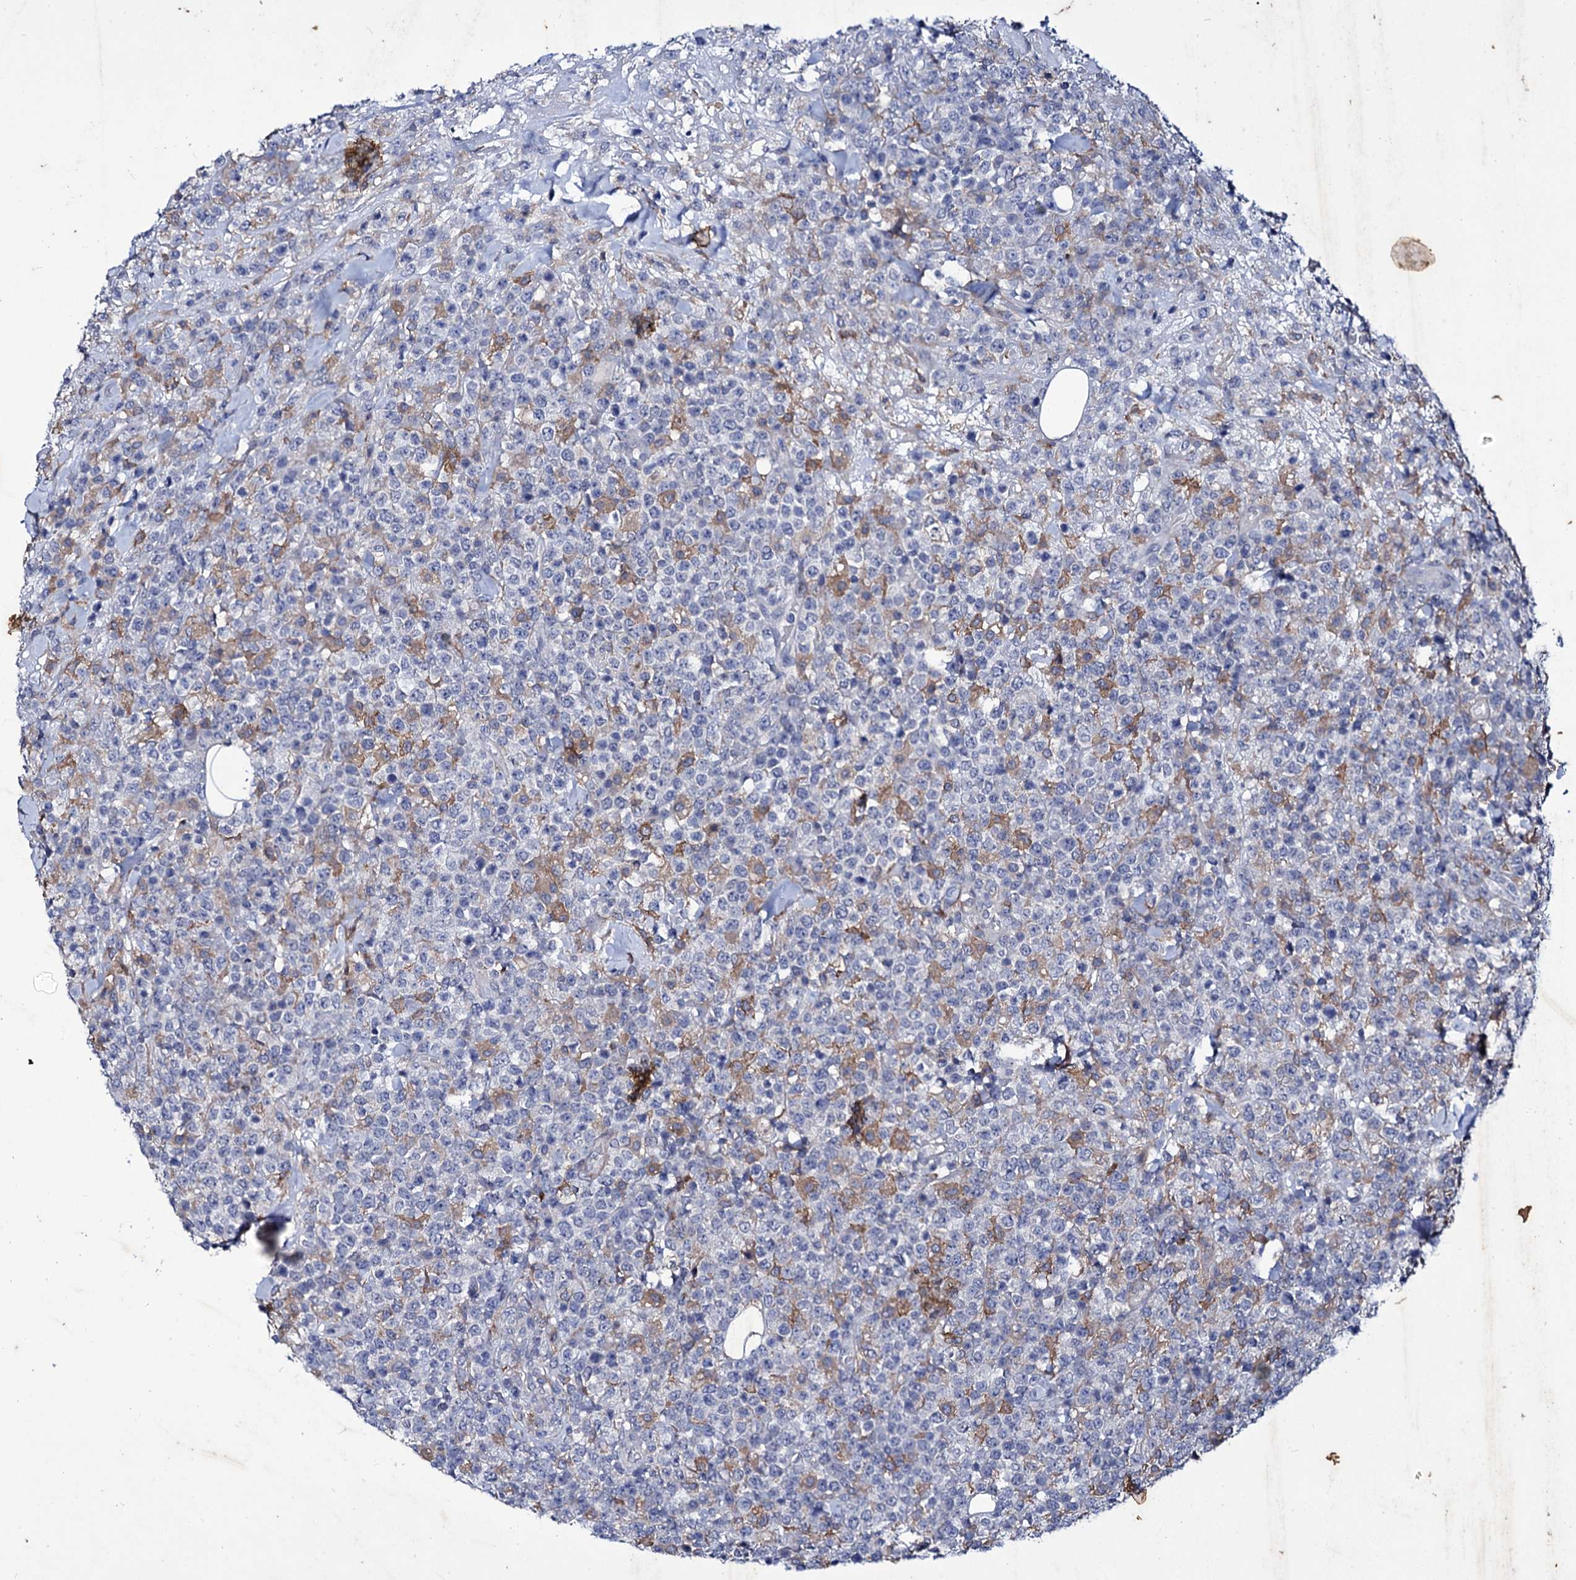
{"staining": {"intensity": "moderate", "quantity": "<25%", "location": "cytoplasmic/membranous"}, "tissue": "lymphoma", "cell_type": "Tumor cells", "image_type": "cancer", "snomed": [{"axis": "morphology", "description": "Malignant lymphoma, non-Hodgkin's type, High grade"}, {"axis": "topography", "description": "Colon"}], "caption": "Immunohistochemistry of high-grade malignant lymphoma, non-Hodgkin's type demonstrates low levels of moderate cytoplasmic/membranous positivity in approximately <25% of tumor cells.", "gene": "AXL", "patient": {"sex": "female", "age": 53}}